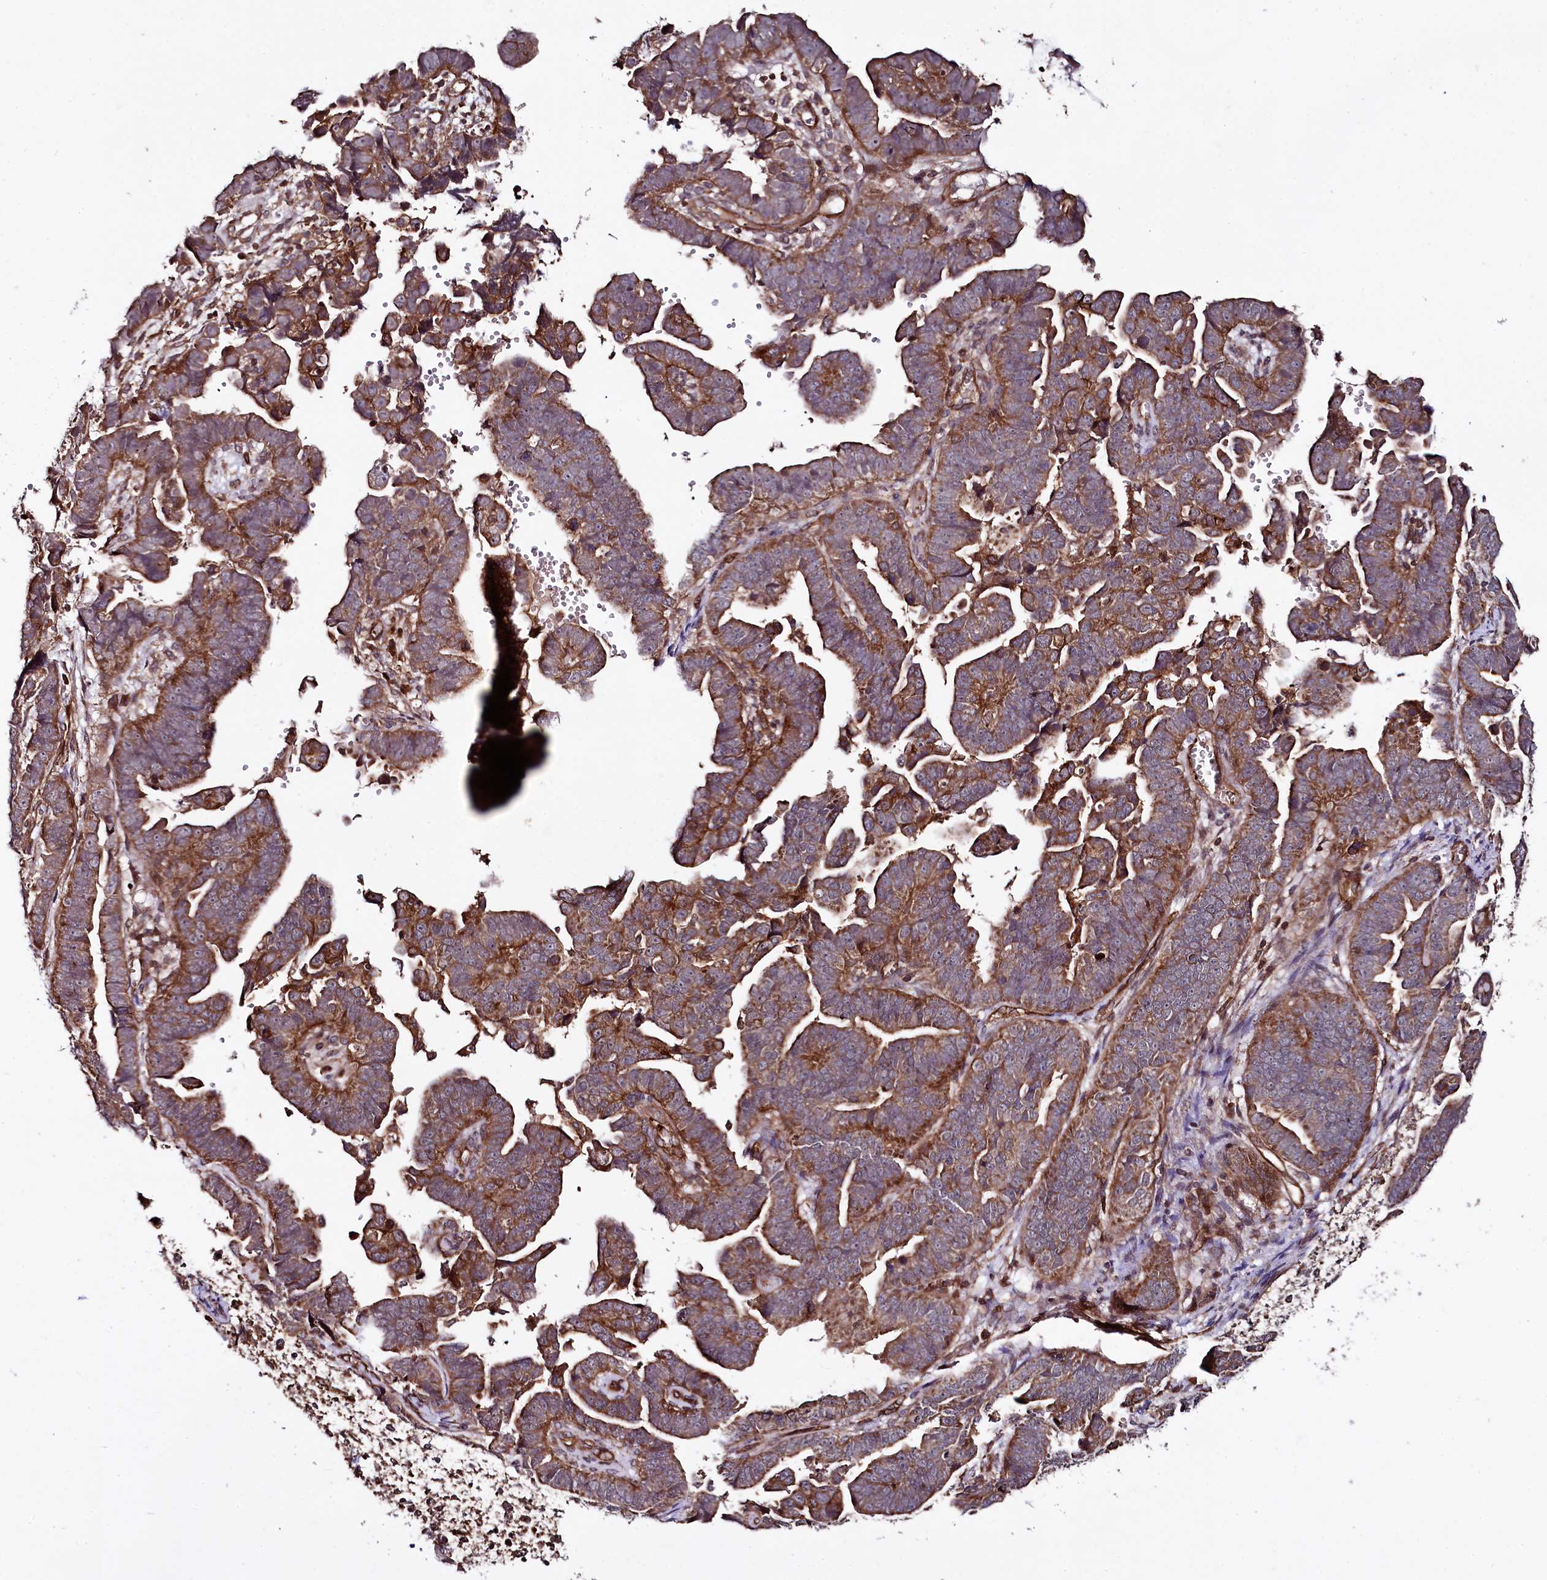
{"staining": {"intensity": "moderate", "quantity": ">75%", "location": "cytoplasmic/membranous"}, "tissue": "endometrial cancer", "cell_type": "Tumor cells", "image_type": "cancer", "snomed": [{"axis": "morphology", "description": "Adenocarcinoma, NOS"}, {"axis": "topography", "description": "Endometrium"}], "caption": "This is an image of immunohistochemistry (IHC) staining of endometrial cancer (adenocarcinoma), which shows moderate expression in the cytoplasmic/membranous of tumor cells.", "gene": "SVIP", "patient": {"sex": "female", "age": 75}}